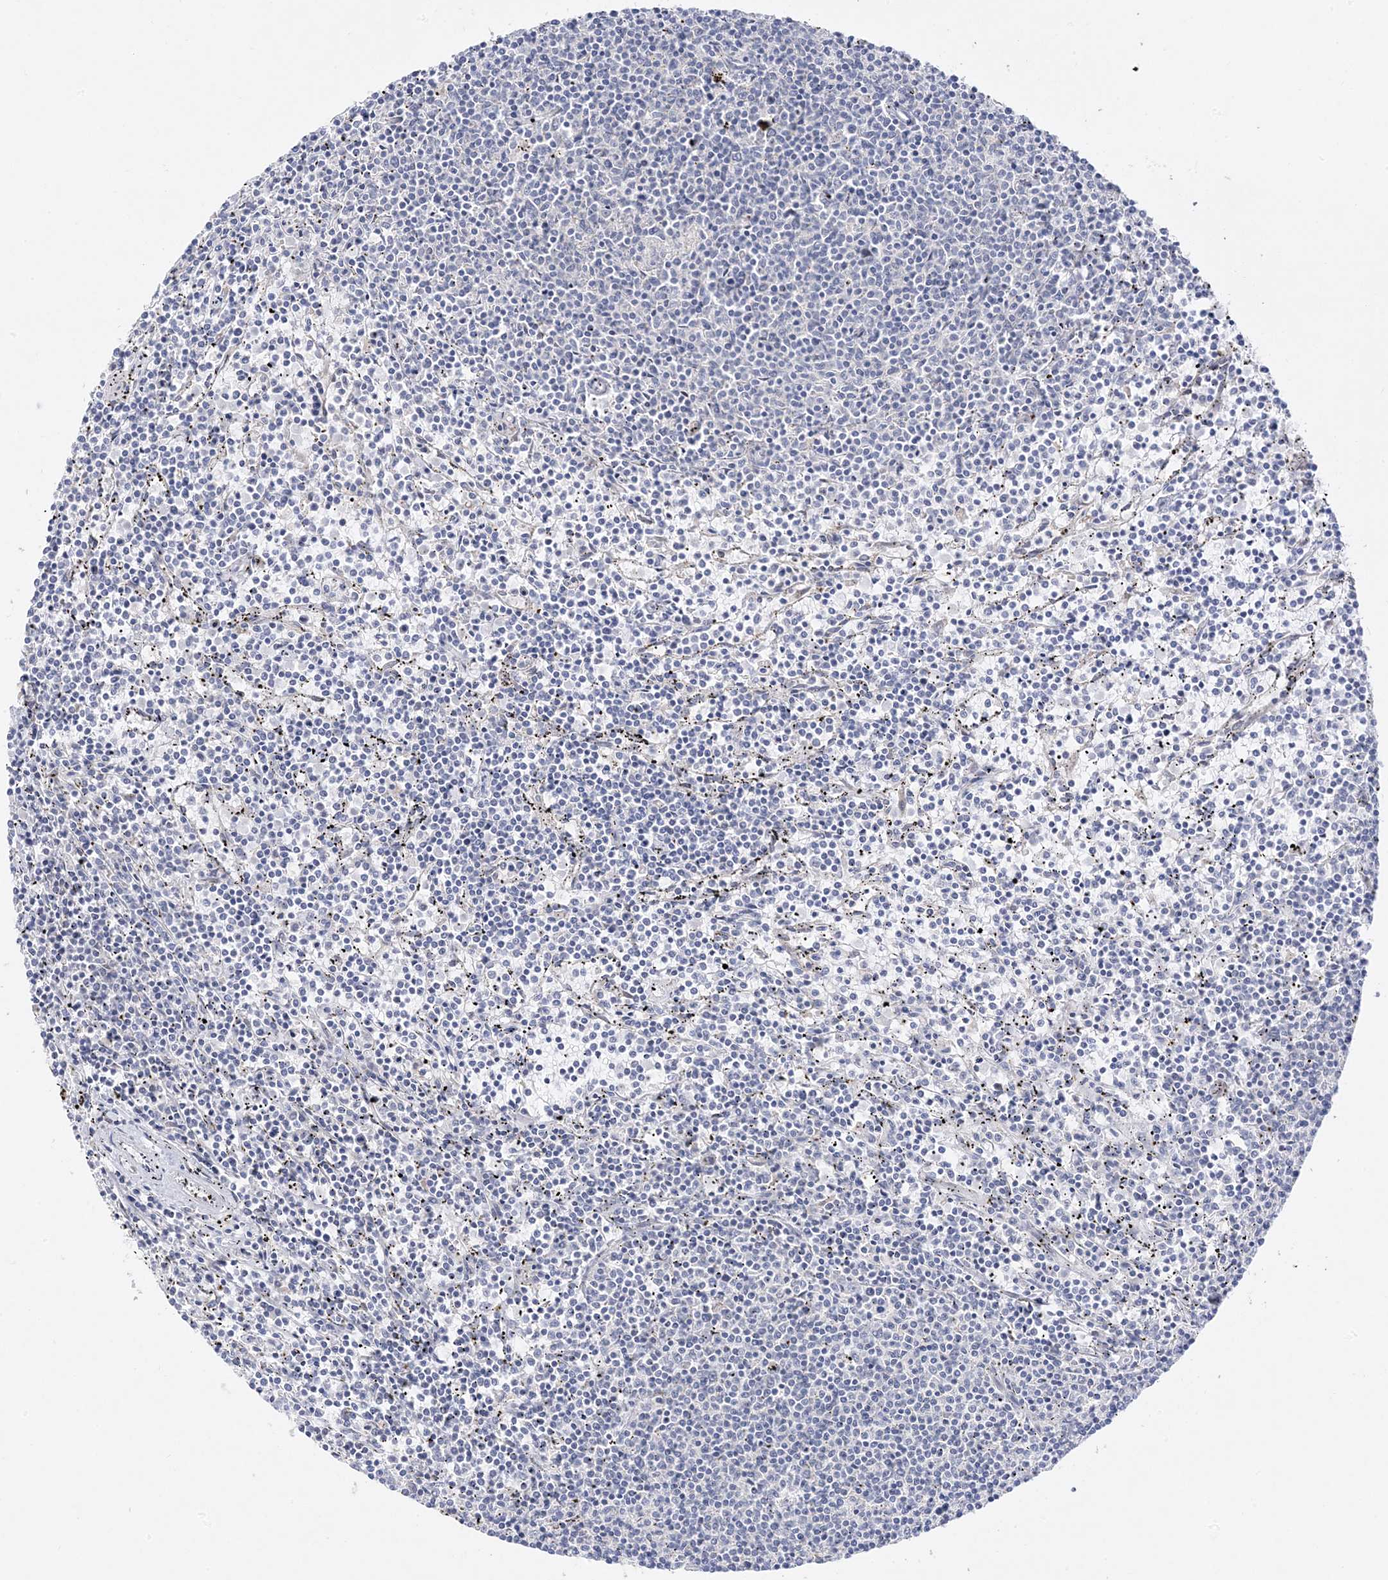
{"staining": {"intensity": "negative", "quantity": "none", "location": "none"}, "tissue": "lymphoma", "cell_type": "Tumor cells", "image_type": "cancer", "snomed": [{"axis": "morphology", "description": "Malignant lymphoma, non-Hodgkin's type, Low grade"}, {"axis": "topography", "description": "Spleen"}], "caption": "High magnification brightfield microscopy of lymphoma stained with DAB (3,3'-diaminobenzidine) (brown) and counterstained with hematoxylin (blue): tumor cells show no significant staining.", "gene": "C2CD2", "patient": {"sex": "female", "age": 50}}